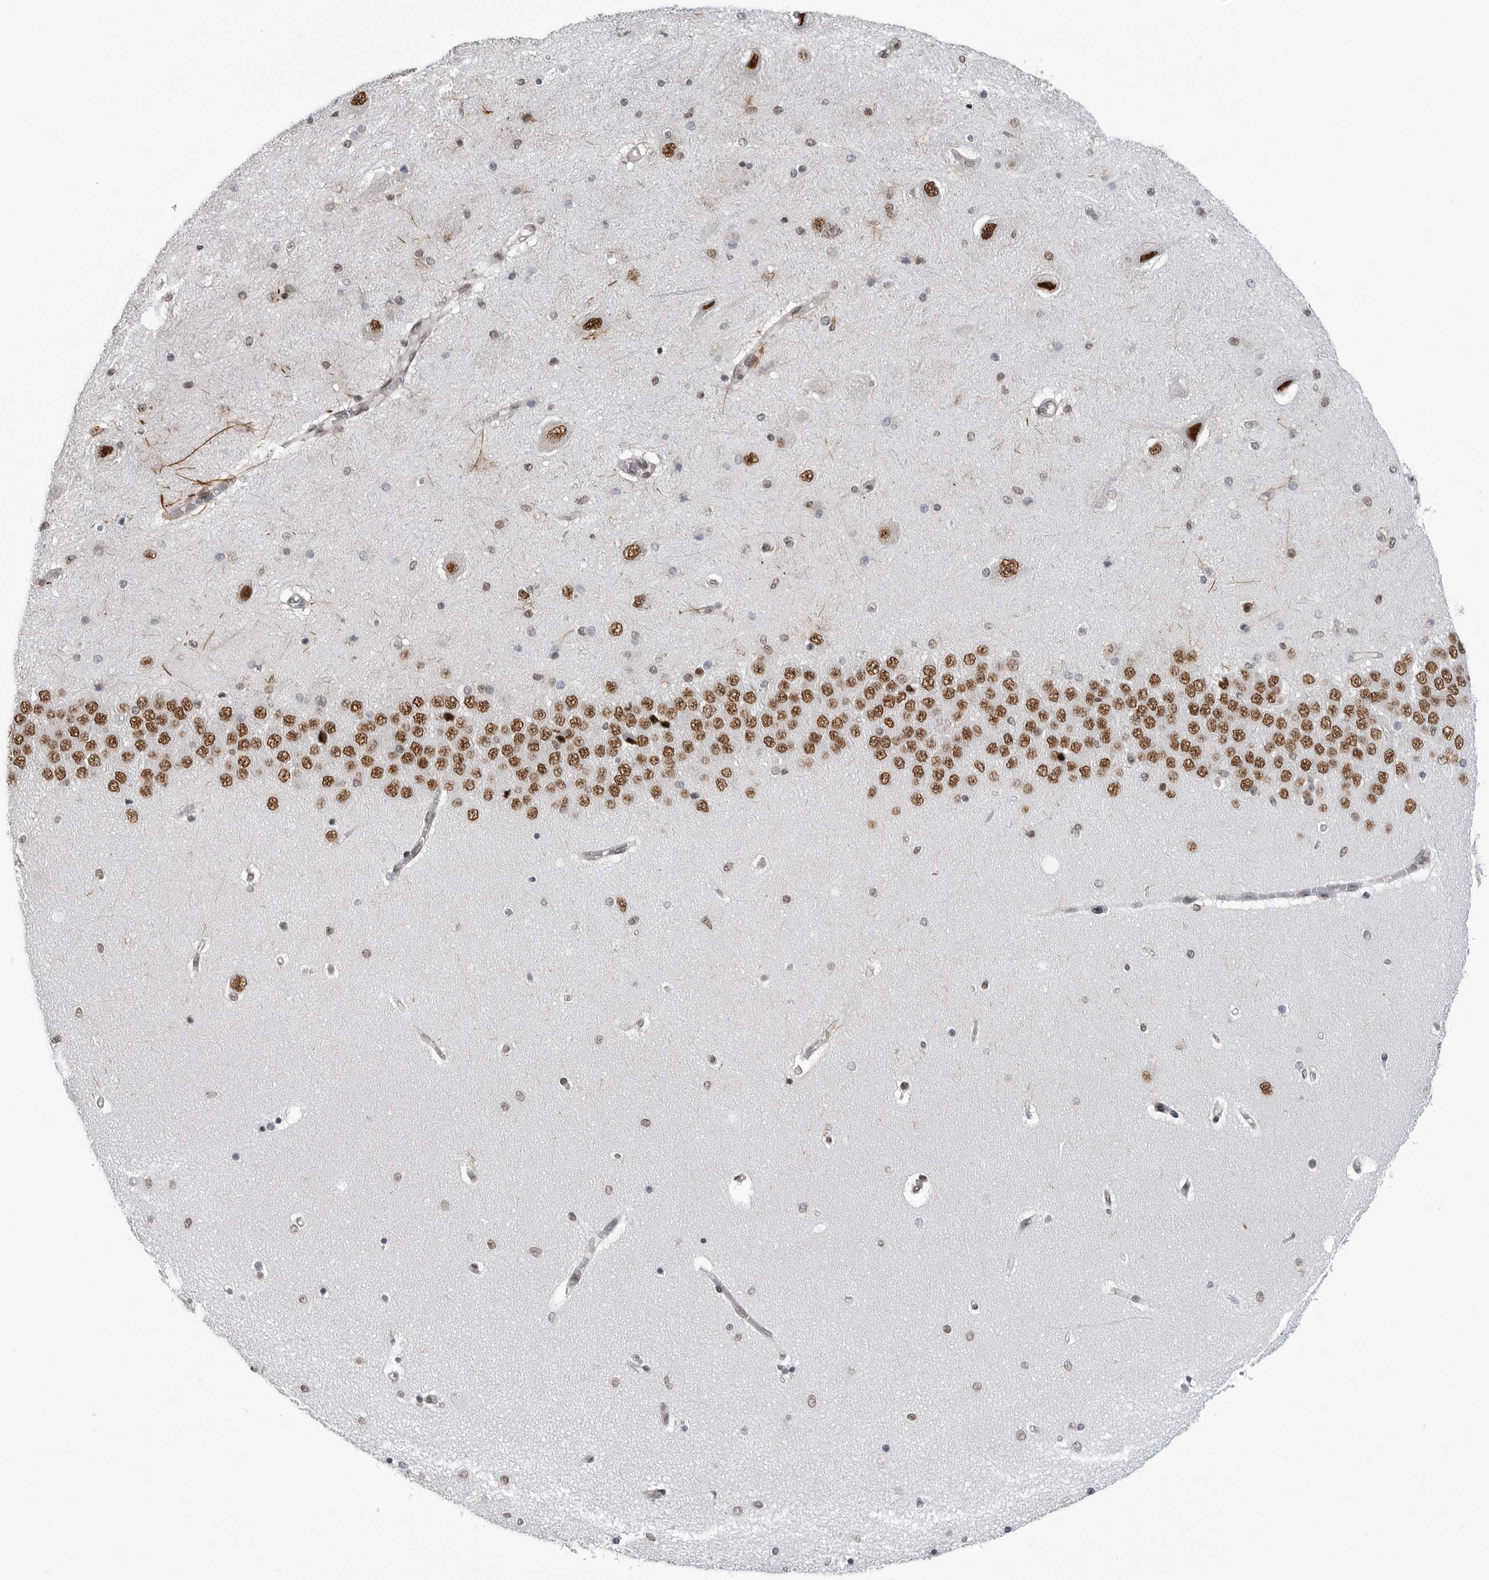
{"staining": {"intensity": "moderate", "quantity": "<25%", "location": "cytoplasmic/membranous"}, "tissue": "hippocampus", "cell_type": "Glial cells", "image_type": "normal", "snomed": [{"axis": "morphology", "description": "Normal tissue, NOS"}, {"axis": "topography", "description": "Hippocampus"}], "caption": "Glial cells reveal low levels of moderate cytoplasmic/membranous staining in approximately <25% of cells in normal human hippocampus. The protein of interest is stained brown, and the nuclei are stained in blue (DAB (3,3'-diaminobenzidine) IHC with brightfield microscopy, high magnification).", "gene": "RNF26", "patient": {"sex": "female", "age": 54}}